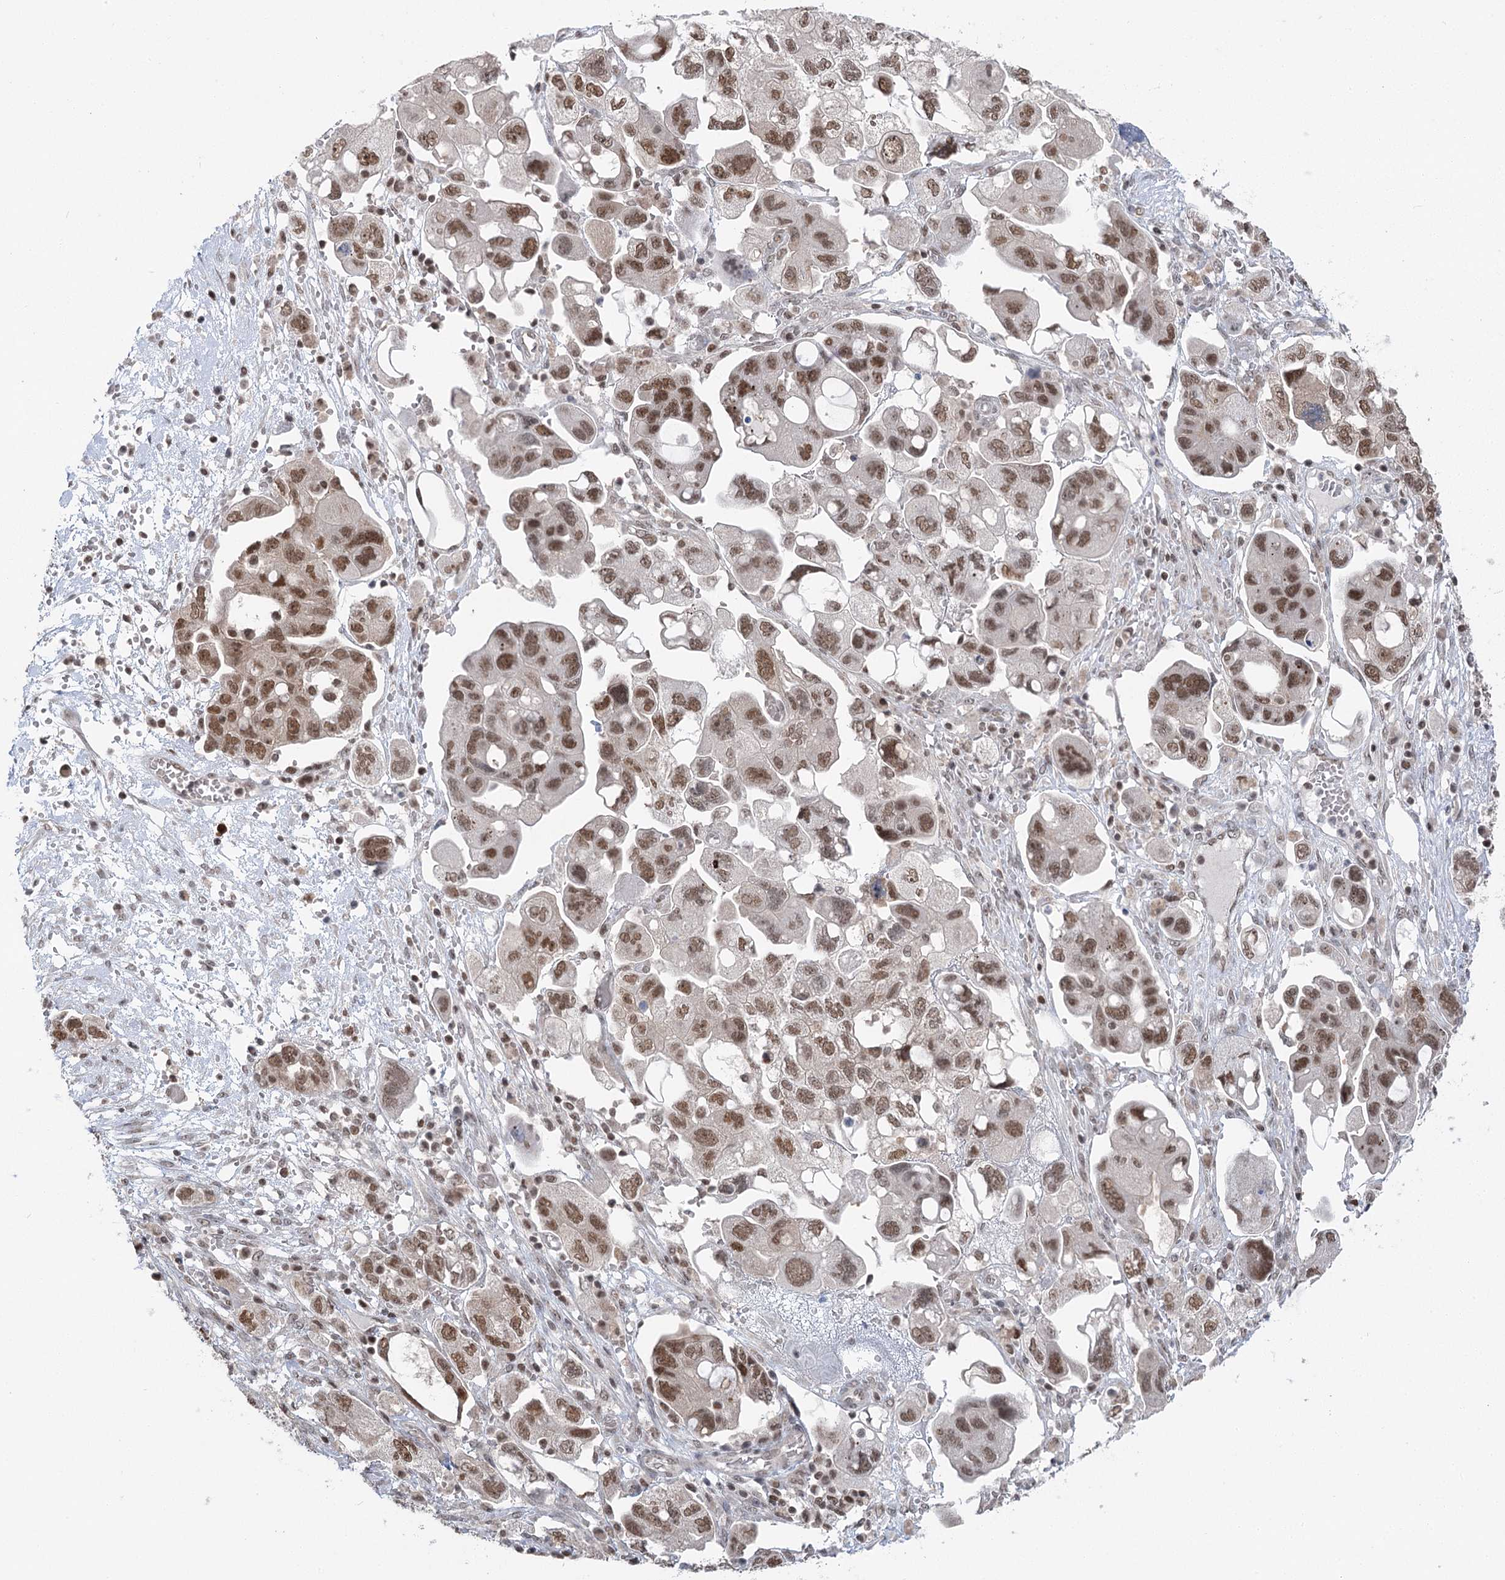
{"staining": {"intensity": "moderate", "quantity": ">75%", "location": "nuclear"}, "tissue": "ovarian cancer", "cell_type": "Tumor cells", "image_type": "cancer", "snomed": [{"axis": "morphology", "description": "Carcinoma, NOS"}, {"axis": "morphology", "description": "Cystadenocarcinoma, serous, NOS"}, {"axis": "topography", "description": "Ovary"}], "caption": "Protein expression analysis of human ovarian serous cystadenocarcinoma reveals moderate nuclear expression in about >75% of tumor cells.", "gene": "PDS5A", "patient": {"sex": "female", "age": 69}}